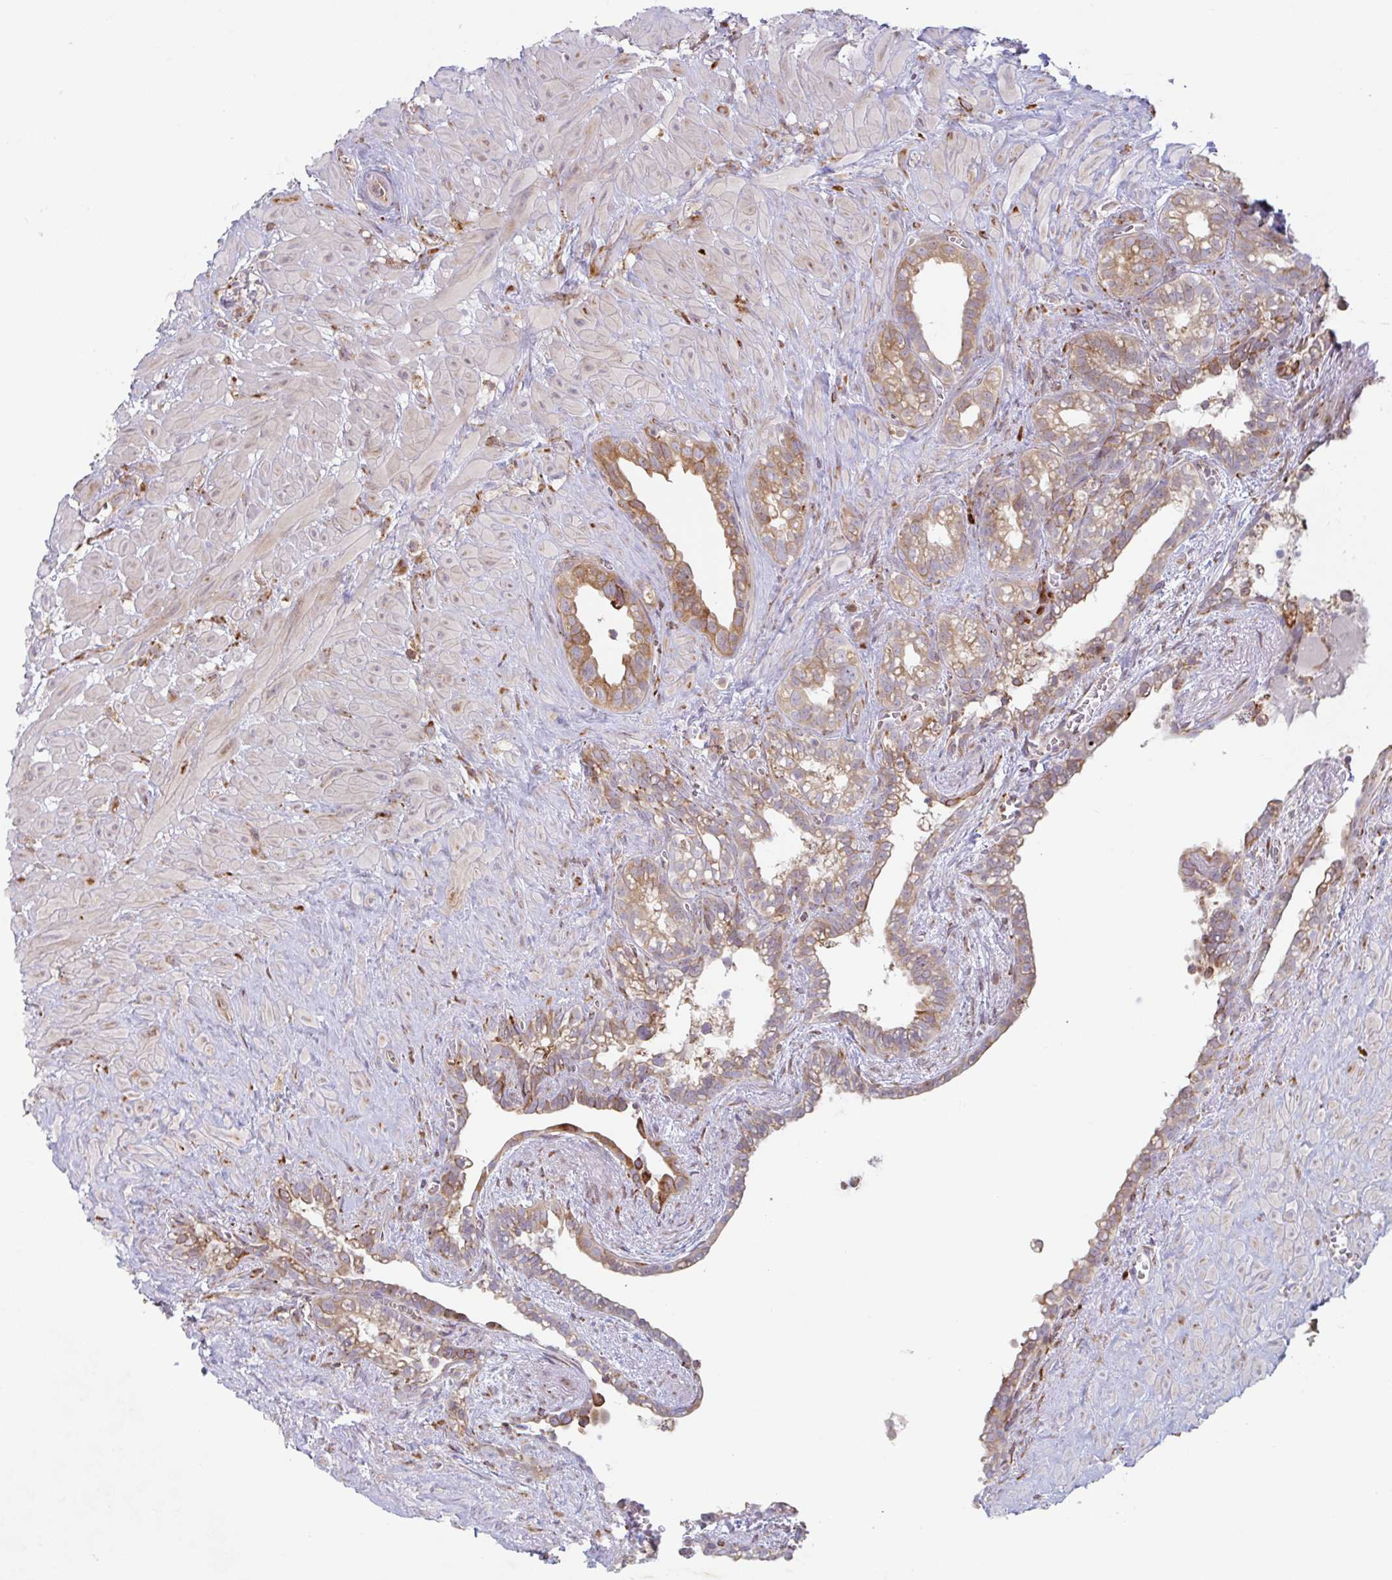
{"staining": {"intensity": "moderate", "quantity": "25%-75%", "location": "cytoplasmic/membranous"}, "tissue": "seminal vesicle", "cell_type": "Glandular cells", "image_type": "normal", "snomed": [{"axis": "morphology", "description": "Normal tissue, NOS"}, {"axis": "topography", "description": "Seminal veicle"}], "caption": "Seminal vesicle stained with DAB (3,3'-diaminobenzidine) IHC exhibits medium levels of moderate cytoplasmic/membranous expression in about 25%-75% of glandular cells.", "gene": "RIT1", "patient": {"sex": "male", "age": 76}}